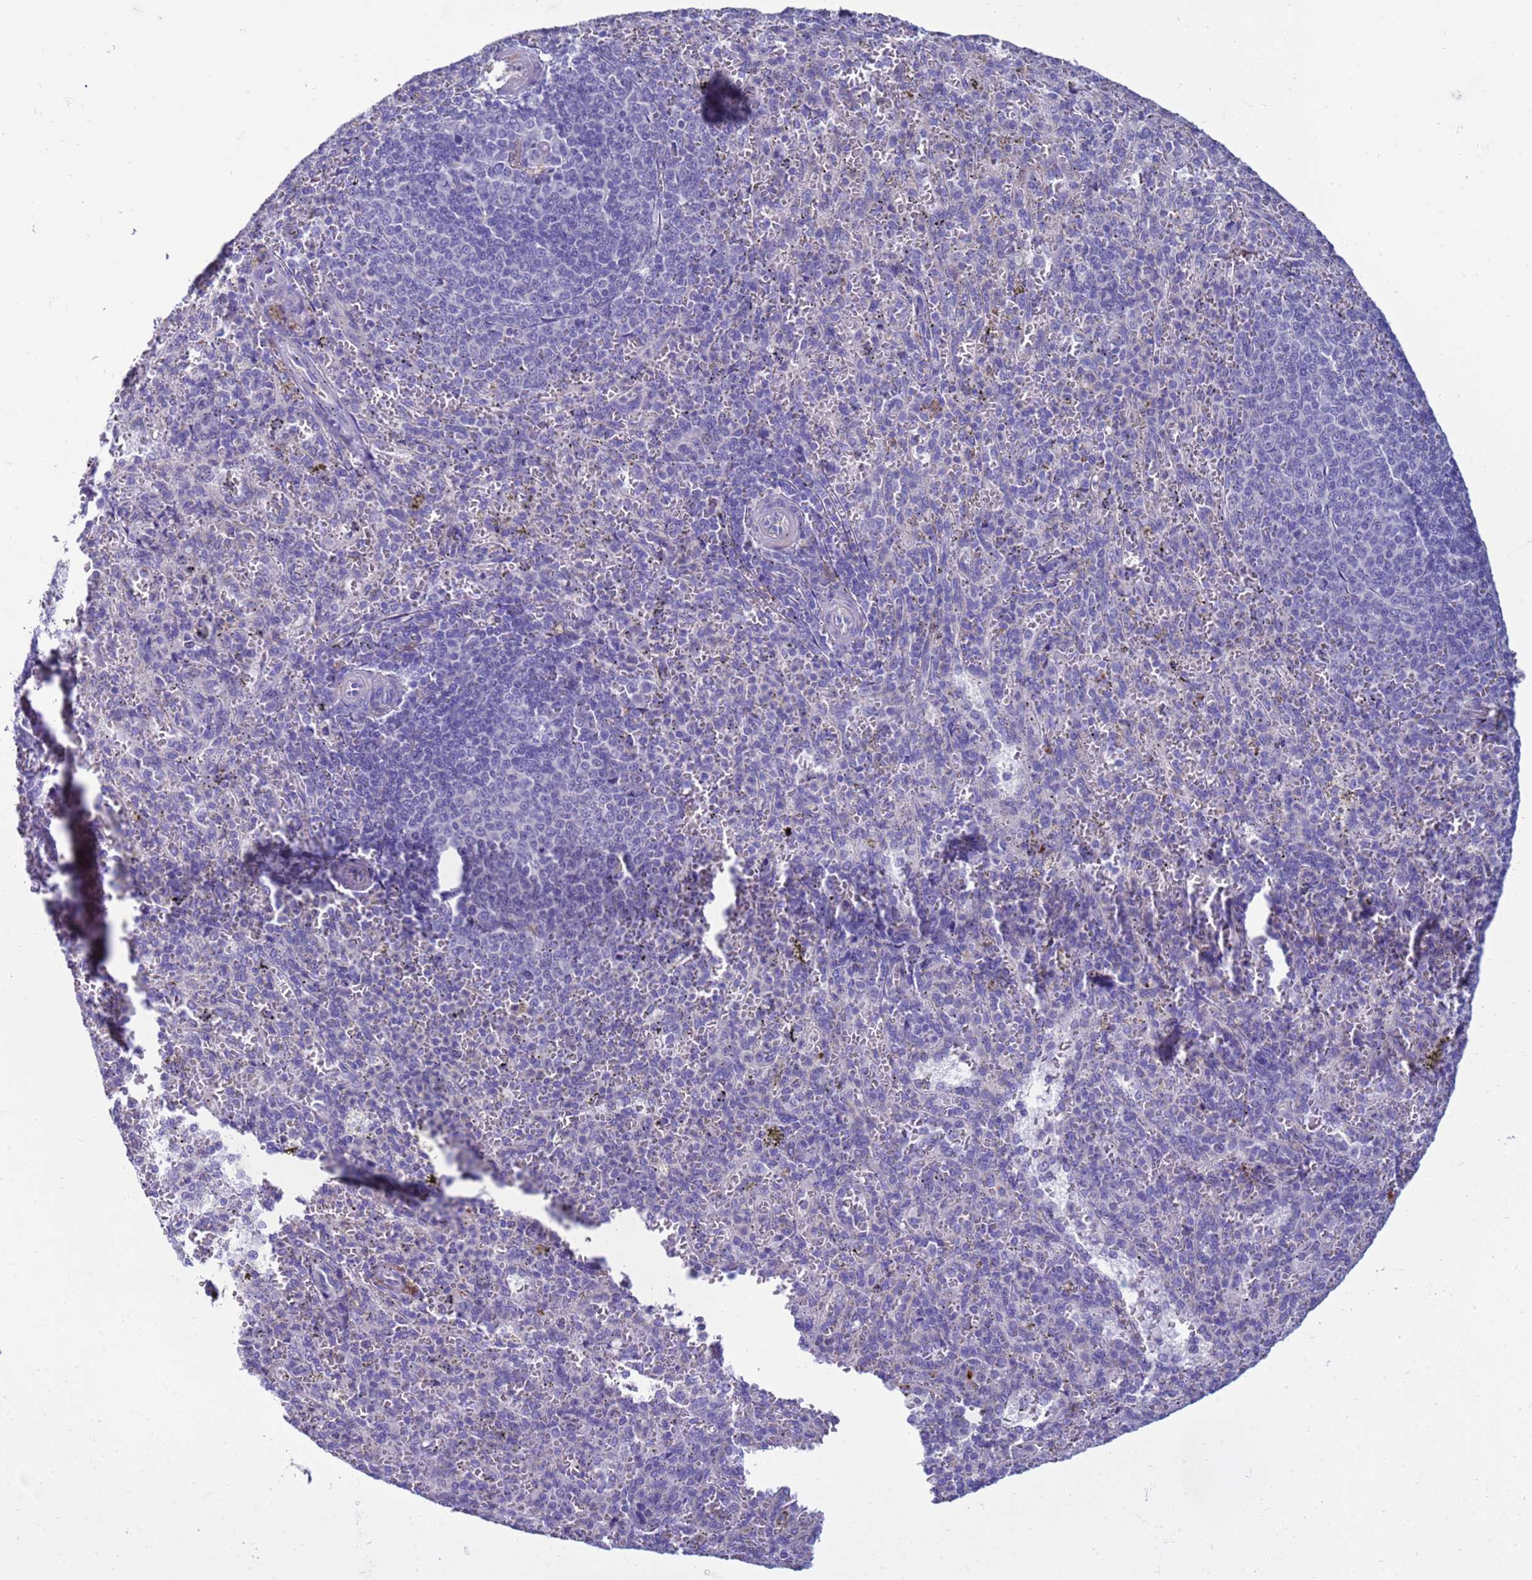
{"staining": {"intensity": "negative", "quantity": "none", "location": "none"}, "tissue": "spleen", "cell_type": "Cells in red pulp", "image_type": "normal", "snomed": [{"axis": "morphology", "description": "Normal tissue, NOS"}, {"axis": "topography", "description": "Spleen"}], "caption": "Immunohistochemistry (IHC) histopathology image of unremarkable human spleen stained for a protein (brown), which reveals no expression in cells in red pulp. Nuclei are stained in blue.", "gene": "TRIM51G", "patient": {"sex": "female", "age": 21}}